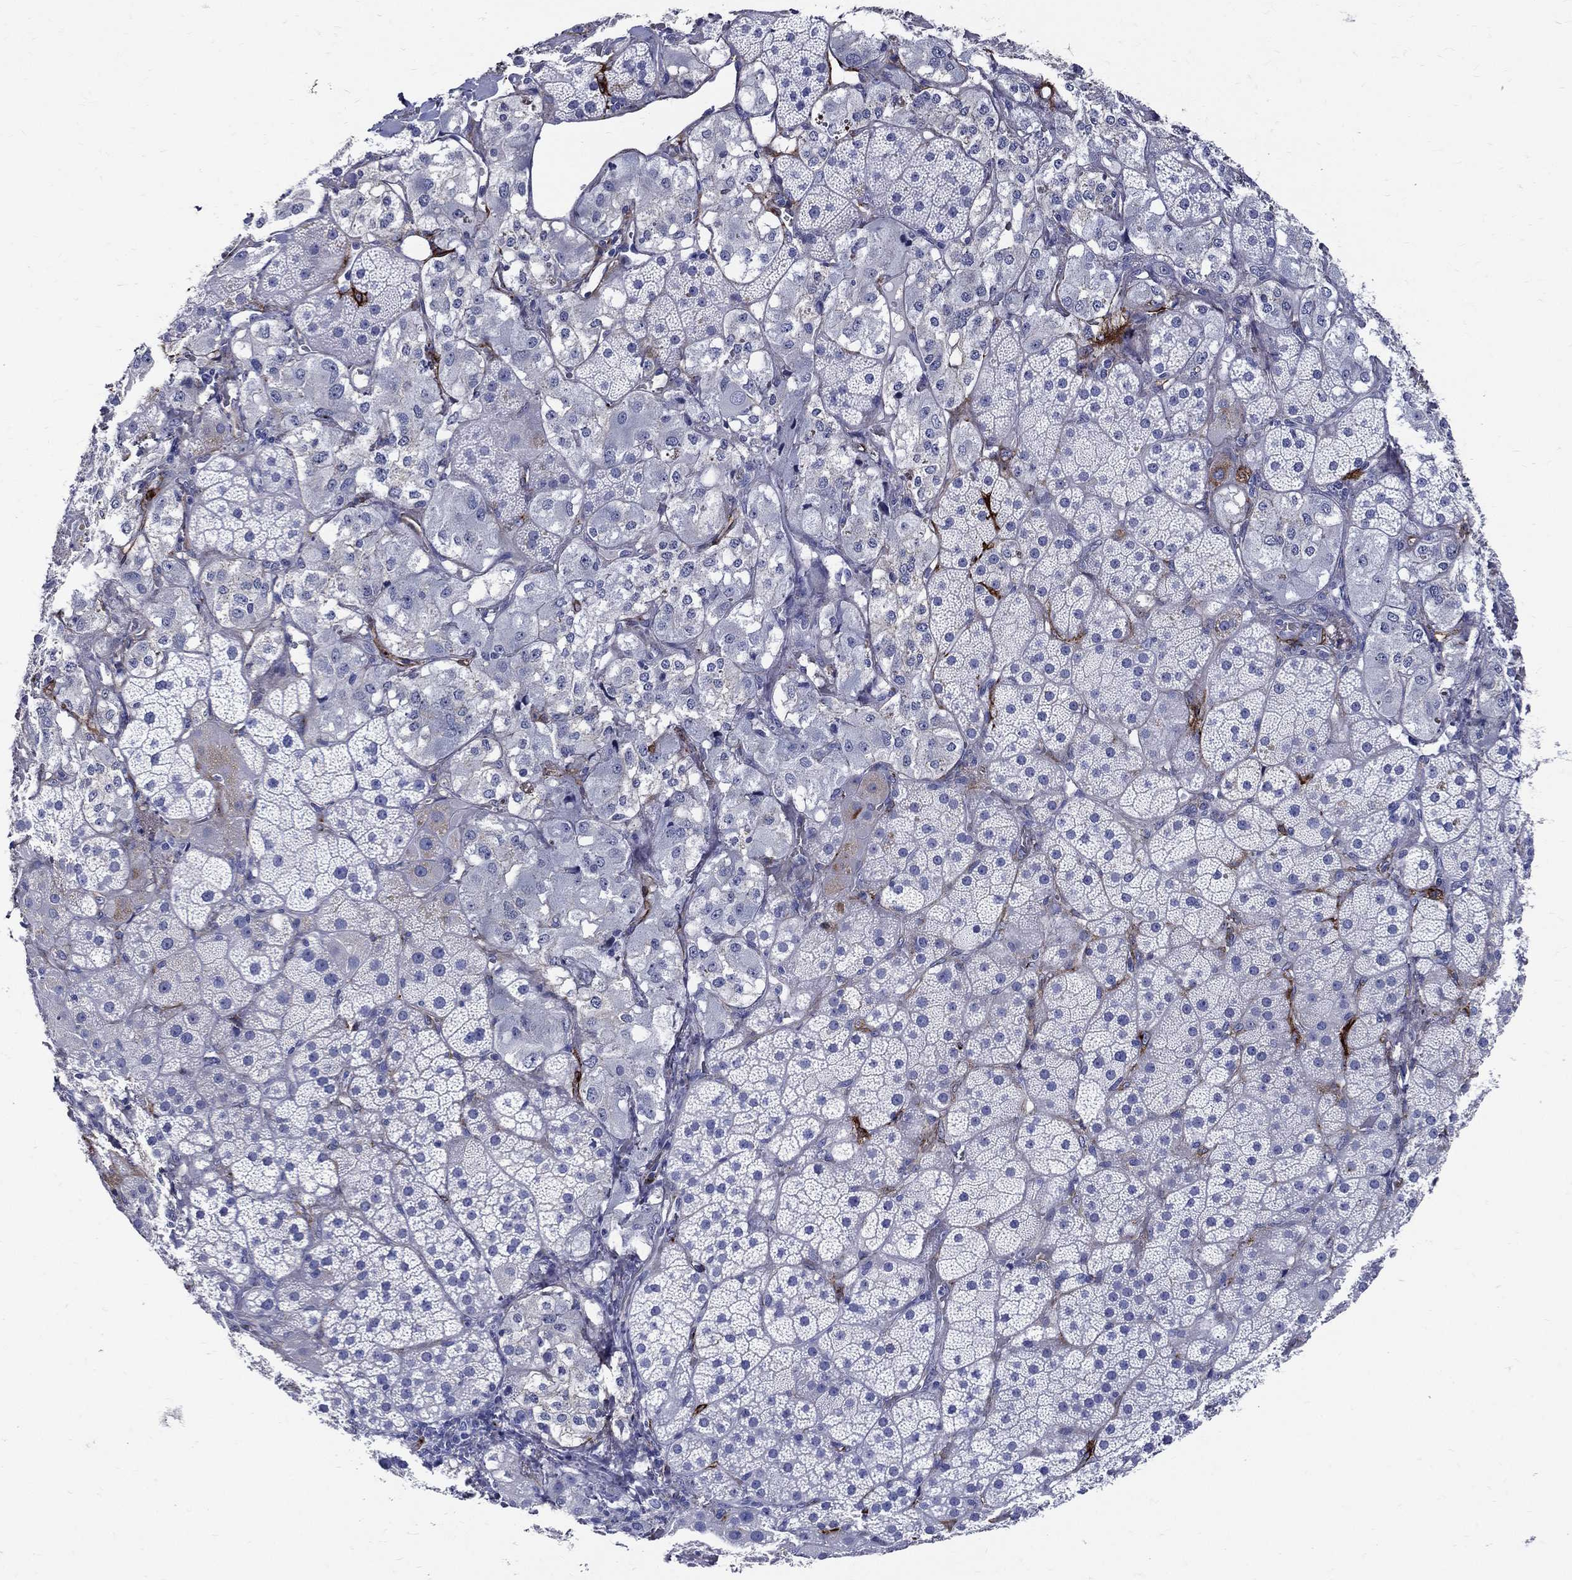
{"staining": {"intensity": "negative", "quantity": "none", "location": "none"}, "tissue": "adrenal gland", "cell_type": "Glandular cells", "image_type": "normal", "snomed": [{"axis": "morphology", "description": "Normal tissue, NOS"}, {"axis": "topography", "description": "Adrenal gland"}], "caption": "Immunohistochemistry (IHC) image of normal adrenal gland: adrenal gland stained with DAB (3,3'-diaminobenzidine) shows no significant protein staining in glandular cells.", "gene": "ACE2", "patient": {"sex": "male", "age": 57}}